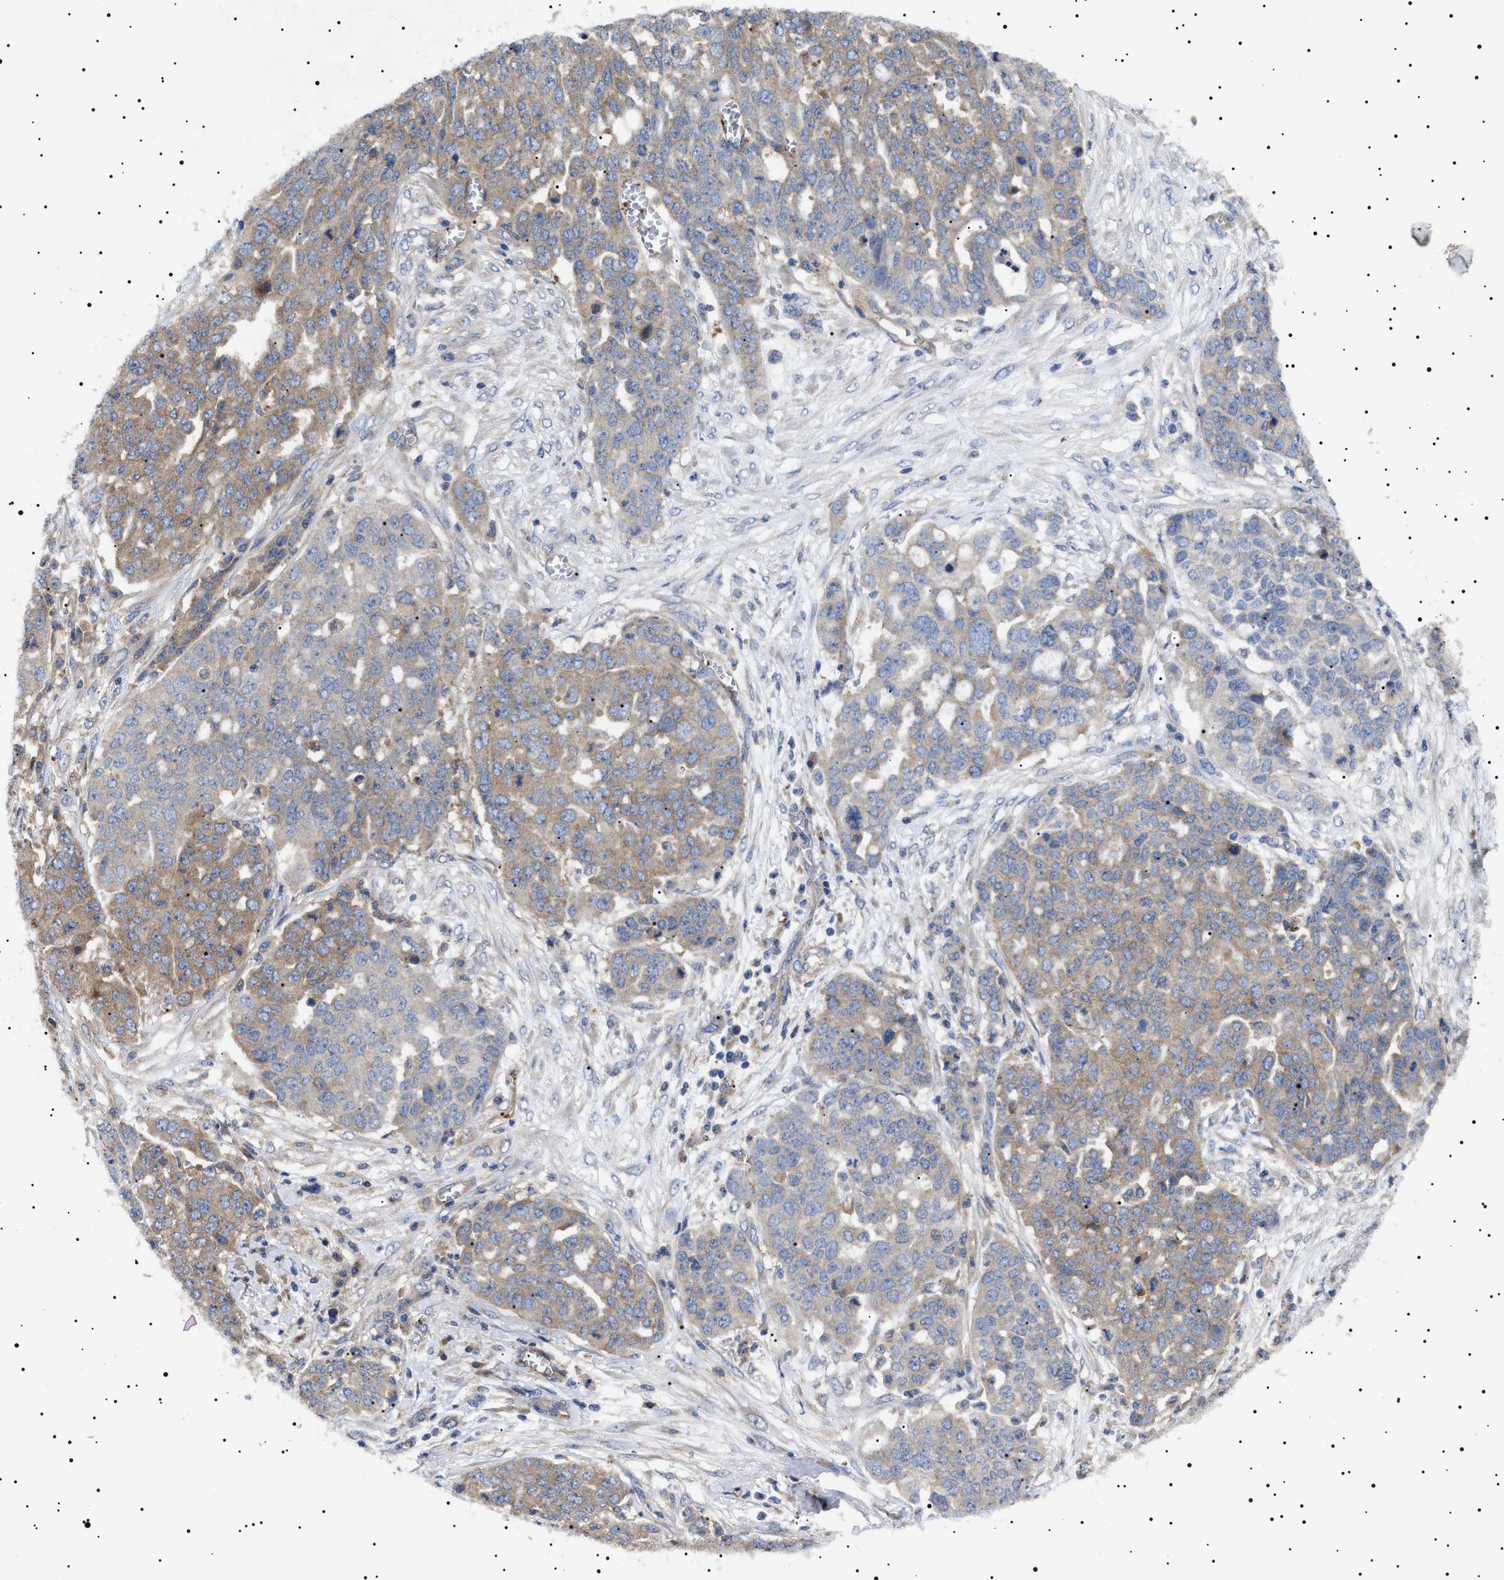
{"staining": {"intensity": "weak", "quantity": ">75%", "location": "cytoplasmic/membranous"}, "tissue": "ovarian cancer", "cell_type": "Tumor cells", "image_type": "cancer", "snomed": [{"axis": "morphology", "description": "Cystadenocarcinoma, serous, NOS"}, {"axis": "topography", "description": "Soft tissue"}, {"axis": "topography", "description": "Ovary"}], "caption": "DAB immunohistochemical staining of human serous cystadenocarcinoma (ovarian) exhibits weak cytoplasmic/membranous protein positivity in about >75% of tumor cells.", "gene": "TPP2", "patient": {"sex": "female", "age": 57}}